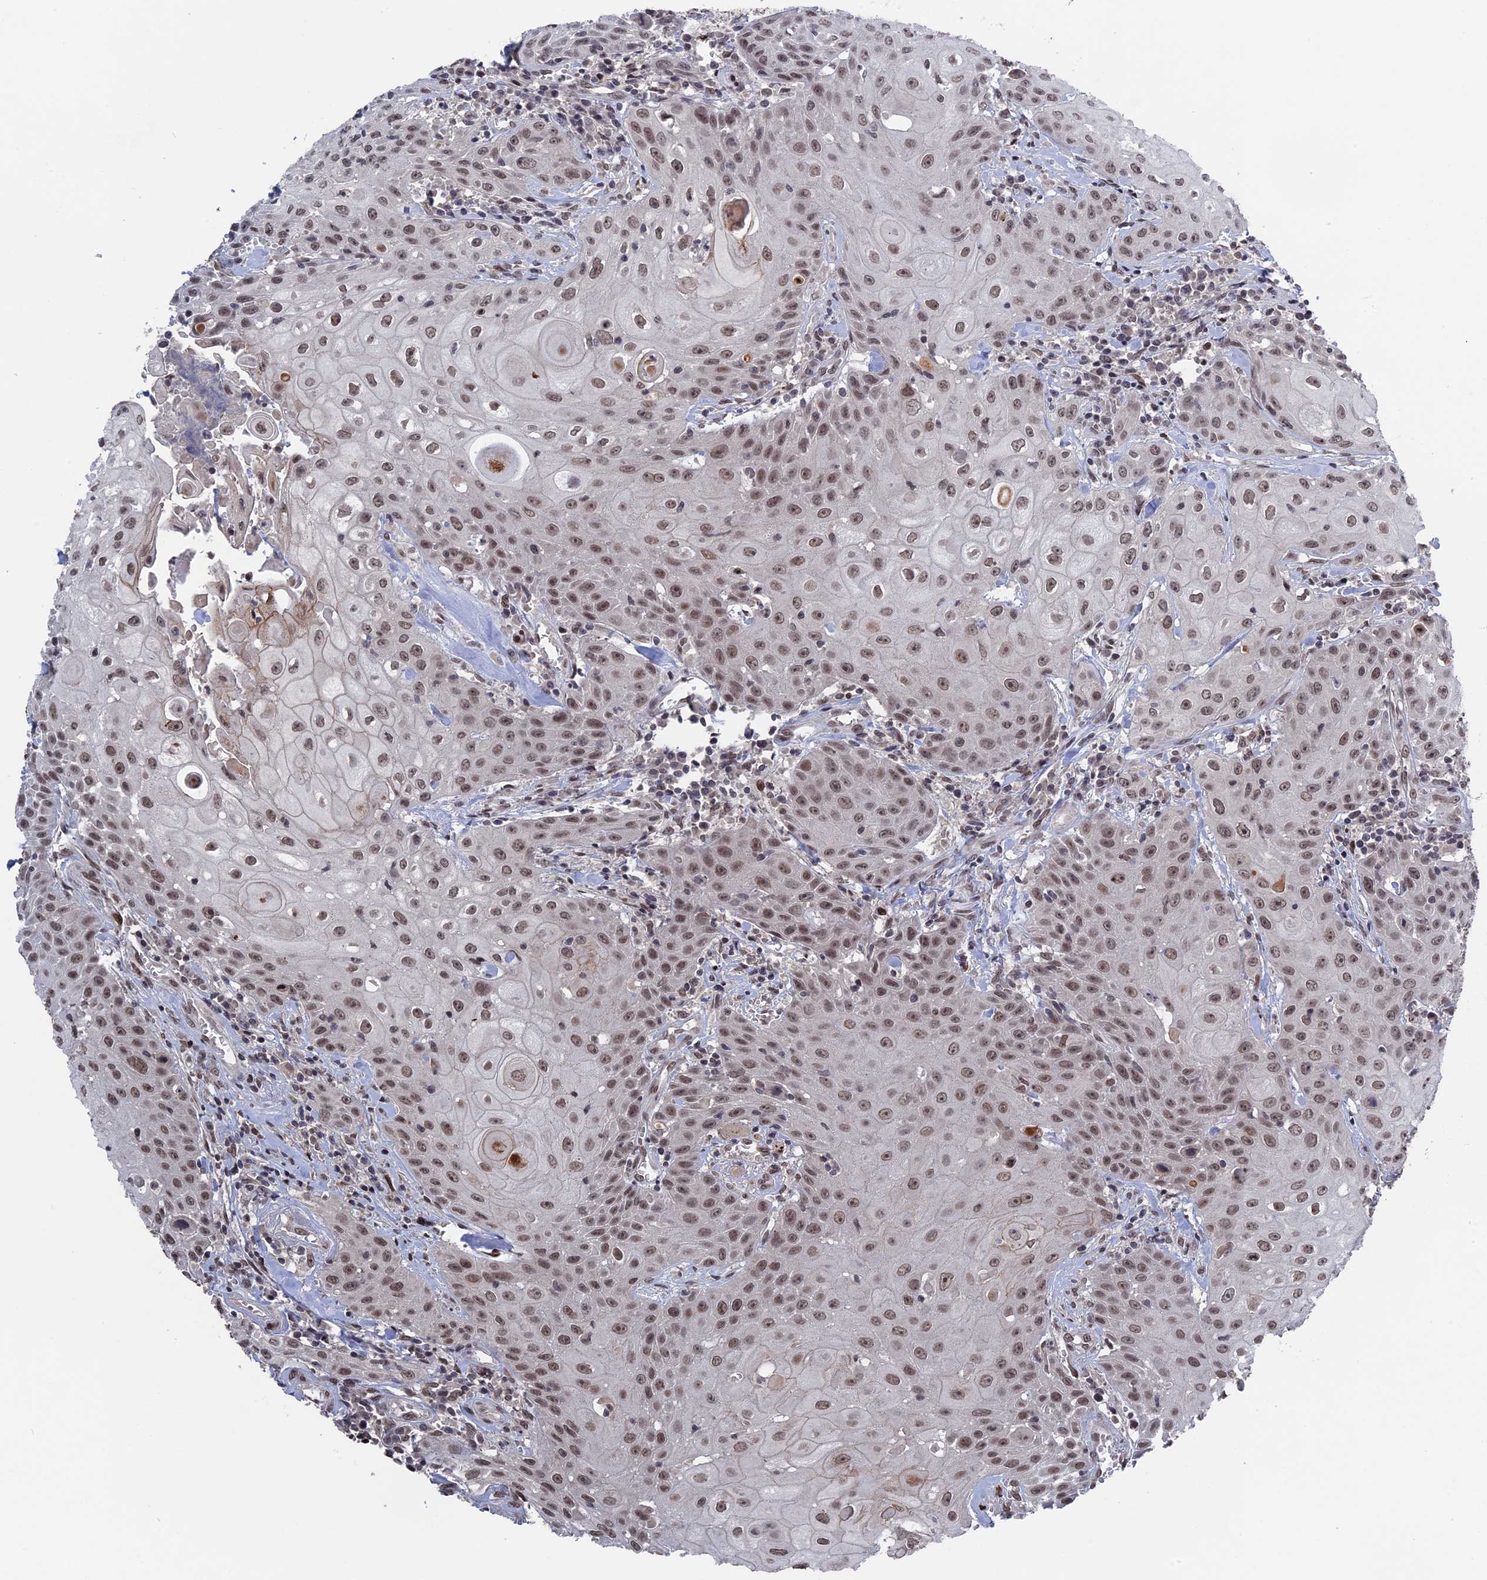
{"staining": {"intensity": "weak", "quantity": ">75%", "location": "nuclear"}, "tissue": "head and neck cancer", "cell_type": "Tumor cells", "image_type": "cancer", "snomed": [{"axis": "morphology", "description": "Squamous cell carcinoma, NOS"}, {"axis": "topography", "description": "Oral tissue"}, {"axis": "topography", "description": "Head-Neck"}], "caption": "This is a micrograph of immunohistochemistry (IHC) staining of head and neck squamous cell carcinoma, which shows weak staining in the nuclear of tumor cells.", "gene": "NR2C2AP", "patient": {"sex": "female", "age": 82}}